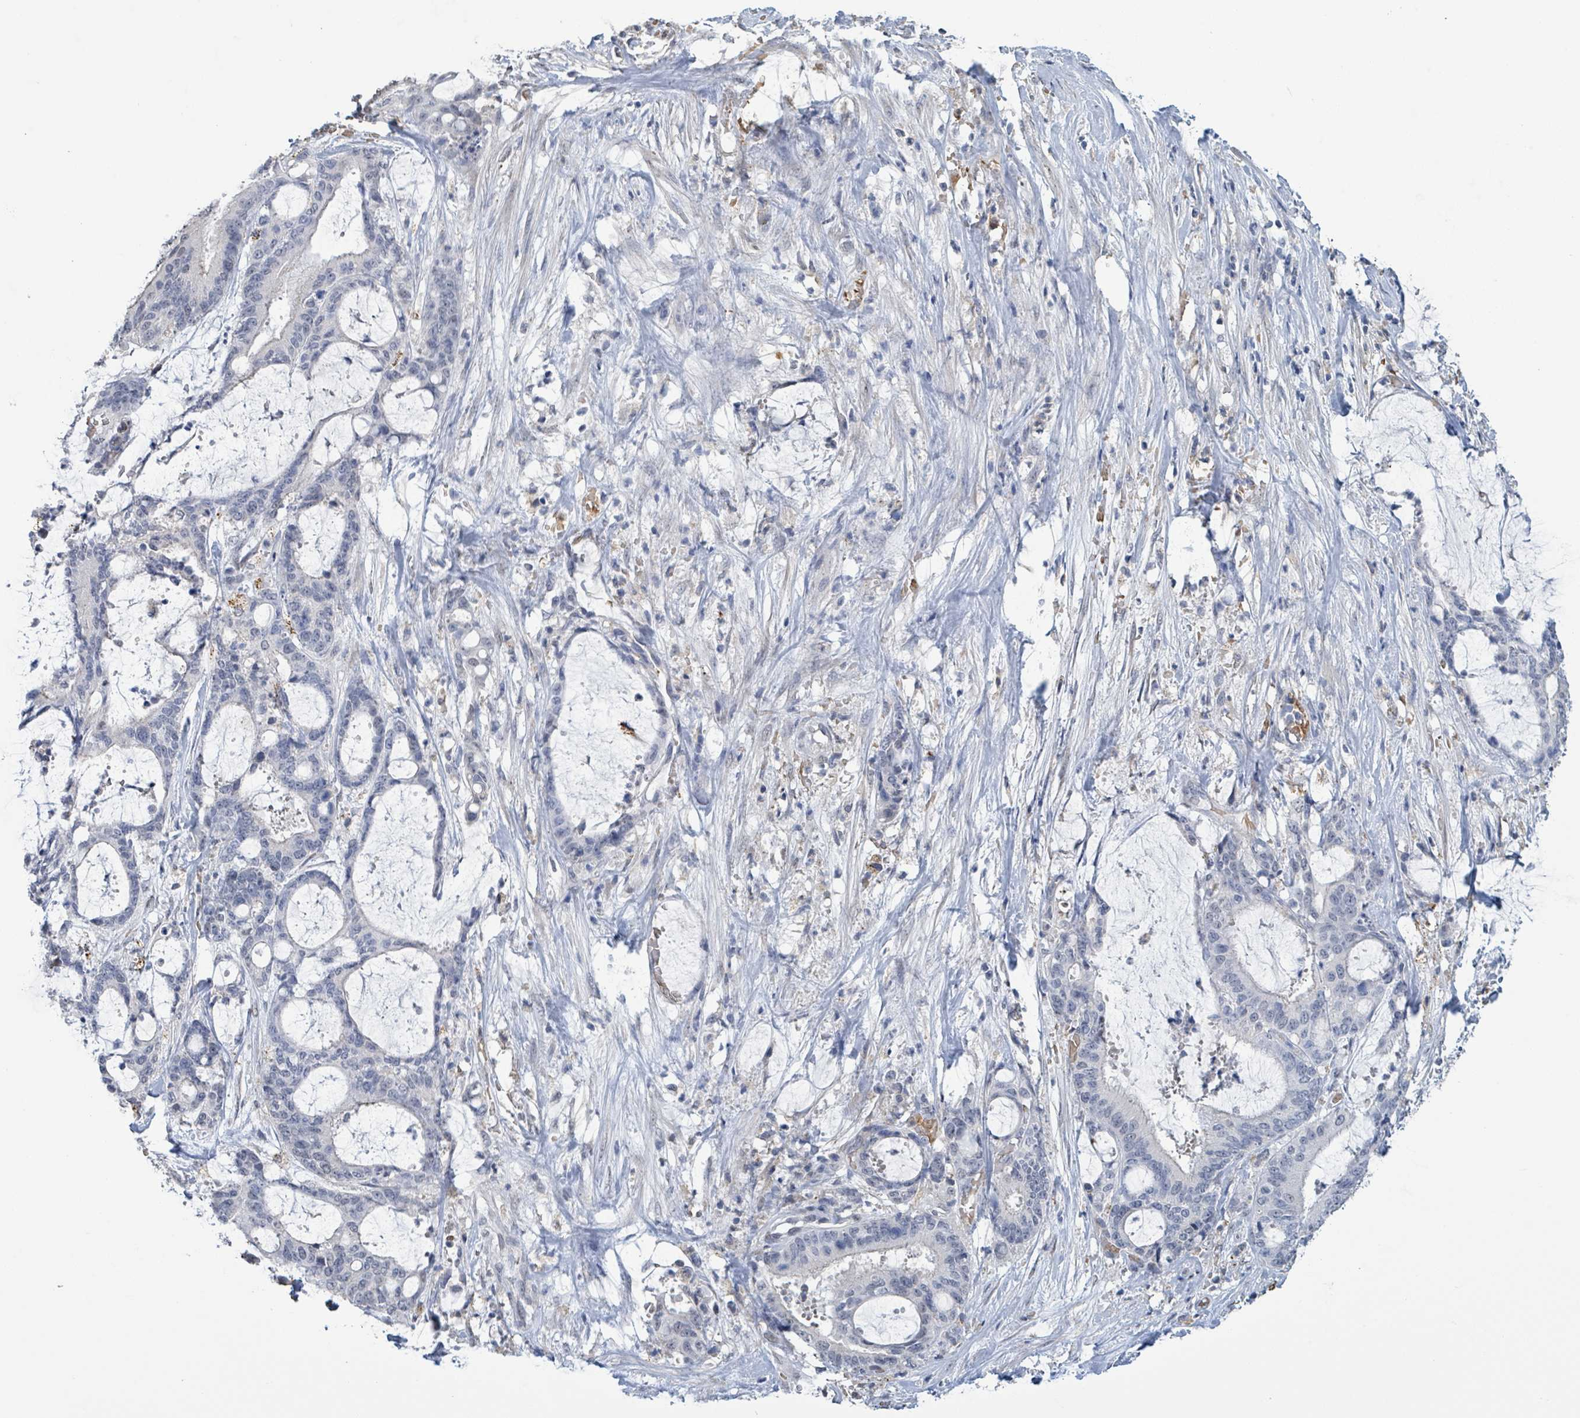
{"staining": {"intensity": "negative", "quantity": "none", "location": "none"}, "tissue": "liver cancer", "cell_type": "Tumor cells", "image_type": "cancer", "snomed": [{"axis": "morphology", "description": "Normal tissue, NOS"}, {"axis": "morphology", "description": "Cholangiocarcinoma"}, {"axis": "topography", "description": "Liver"}, {"axis": "topography", "description": "Peripheral nerve tissue"}], "caption": "This is an IHC micrograph of cholangiocarcinoma (liver). There is no staining in tumor cells.", "gene": "SEBOX", "patient": {"sex": "female", "age": 73}}